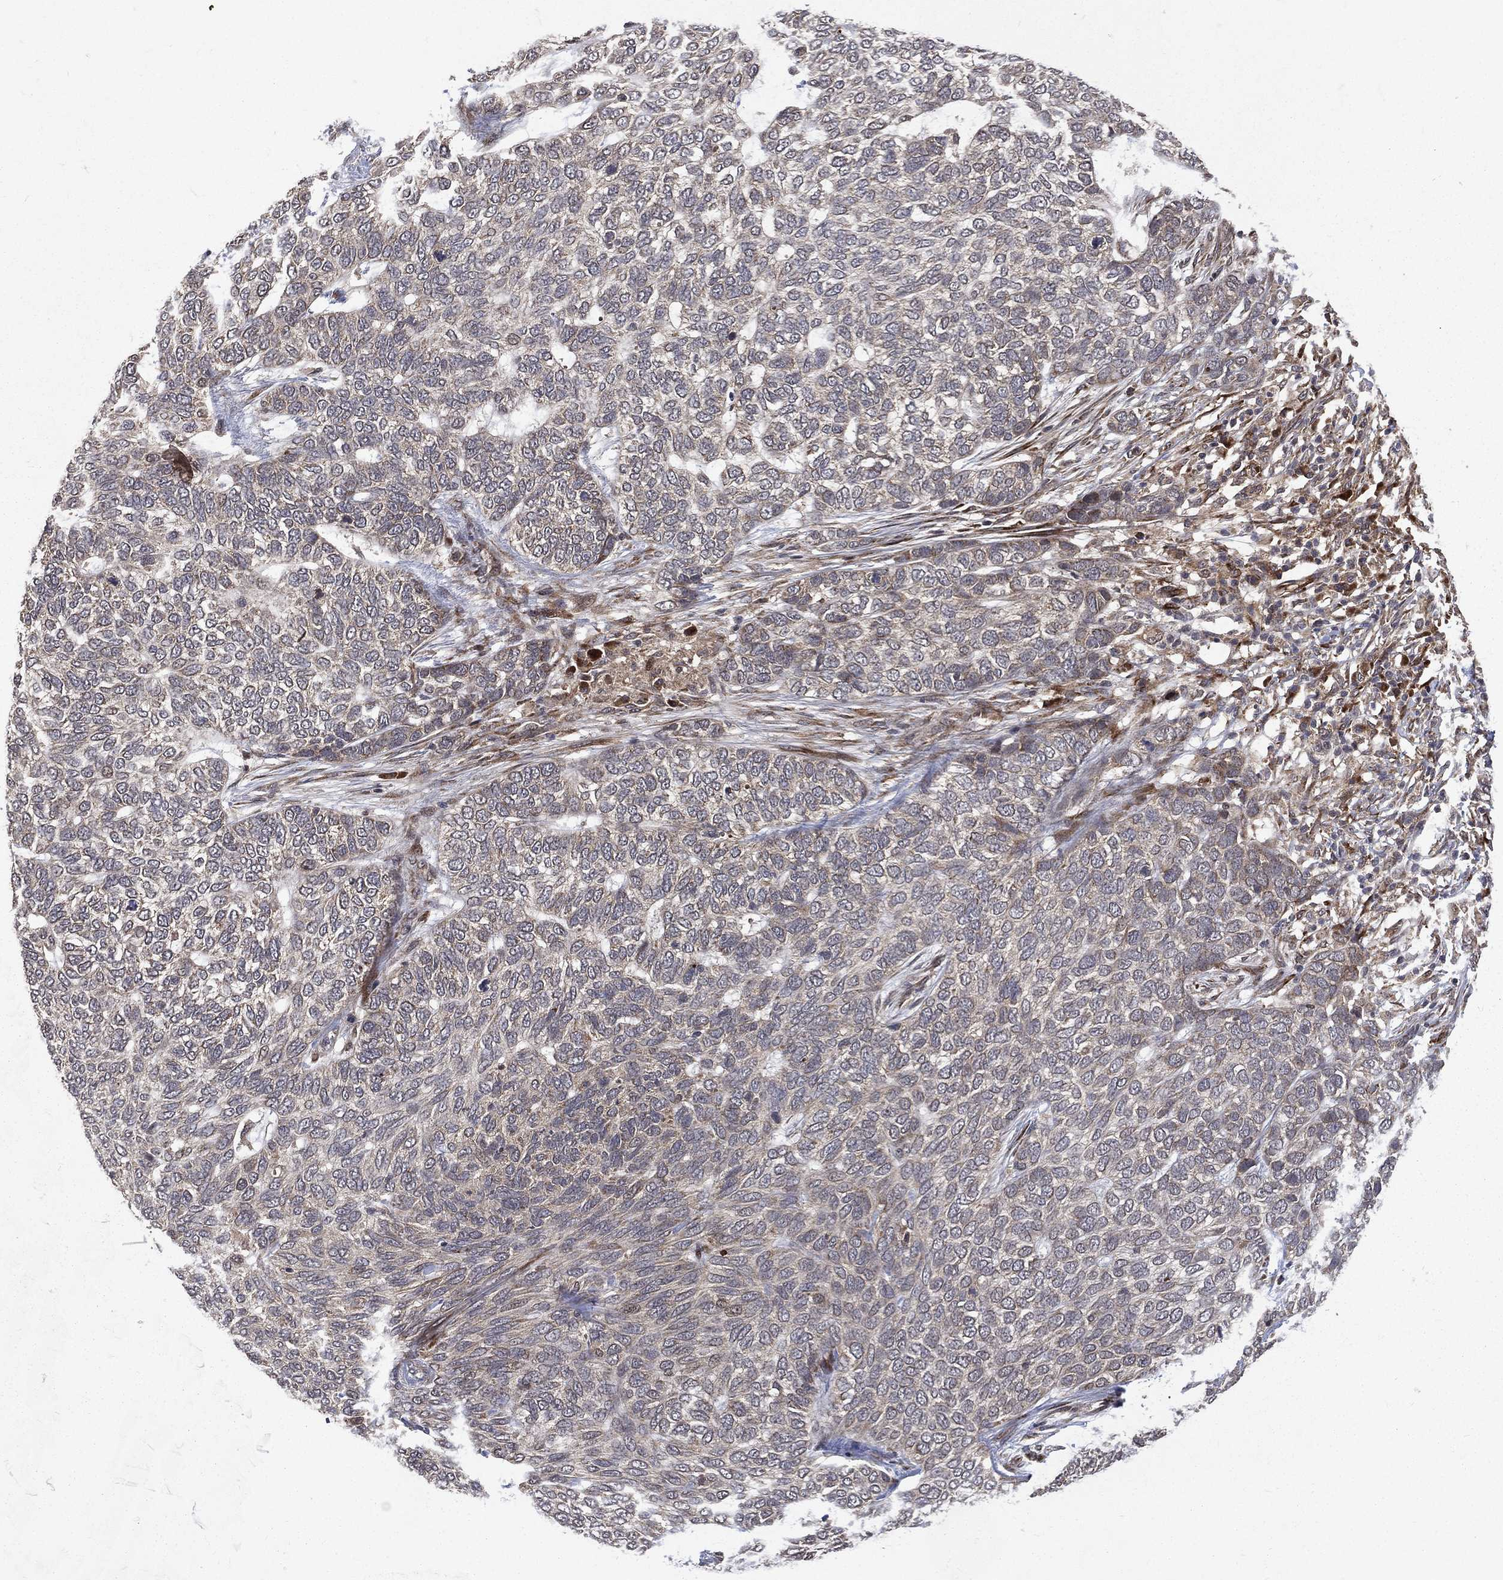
{"staining": {"intensity": "negative", "quantity": "none", "location": "none"}, "tissue": "skin cancer", "cell_type": "Tumor cells", "image_type": "cancer", "snomed": [{"axis": "morphology", "description": "Basal cell carcinoma"}, {"axis": "topography", "description": "Skin"}], "caption": "This is a photomicrograph of IHC staining of basal cell carcinoma (skin), which shows no positivity in tumor cells.", "gene": "RAB11FIP4", "patient": {"sex": "female", "age": 65}}